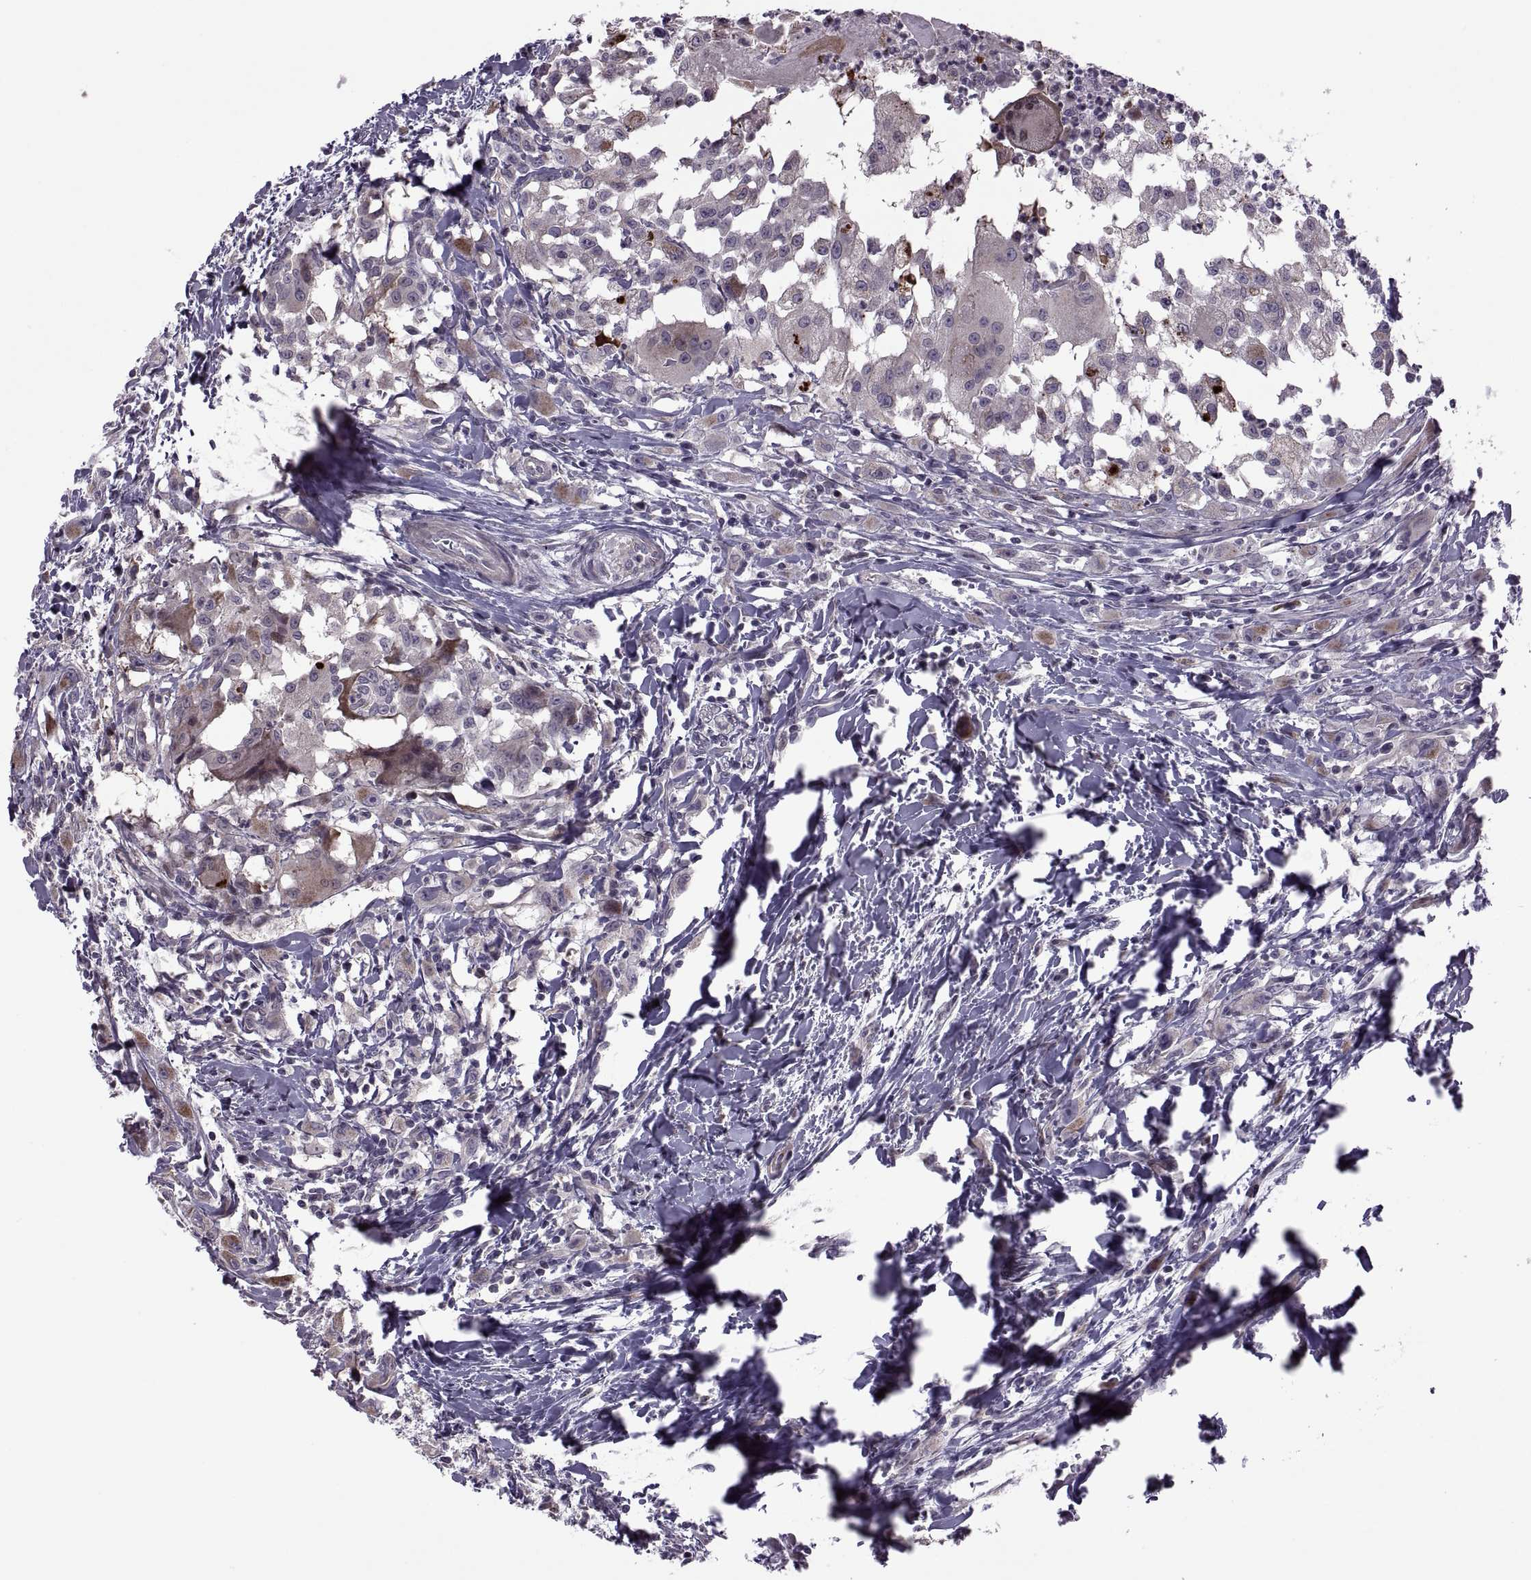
{"staining": {"intensity": "negative", "quantity": "none", "location": "none"}, "tissue": "head and neck cancer", "cell_type": "Tumor cells", "image_type": "cancer", "snomed": [{"axis": "morphology", "description": "Squamous cell carcinoma, NOS"}, {"axis": "morphology", "description": "Squamous cell carcinoma, metastatic, NOS"}, {"axis": "topography", "description": "Oral tissue"}, {"axis": "topography", "description": "Head-Neck"}], "caption": "IHC image of neoplastic tissue: human head and neck metastatic squamous cell carcinoma stained with DAB (3,3'-diaminobenzidine) reveals no significant protein staining in tumor cells.", "gene": "ODF3", "patient": {"sex": "female", "age": 85}}